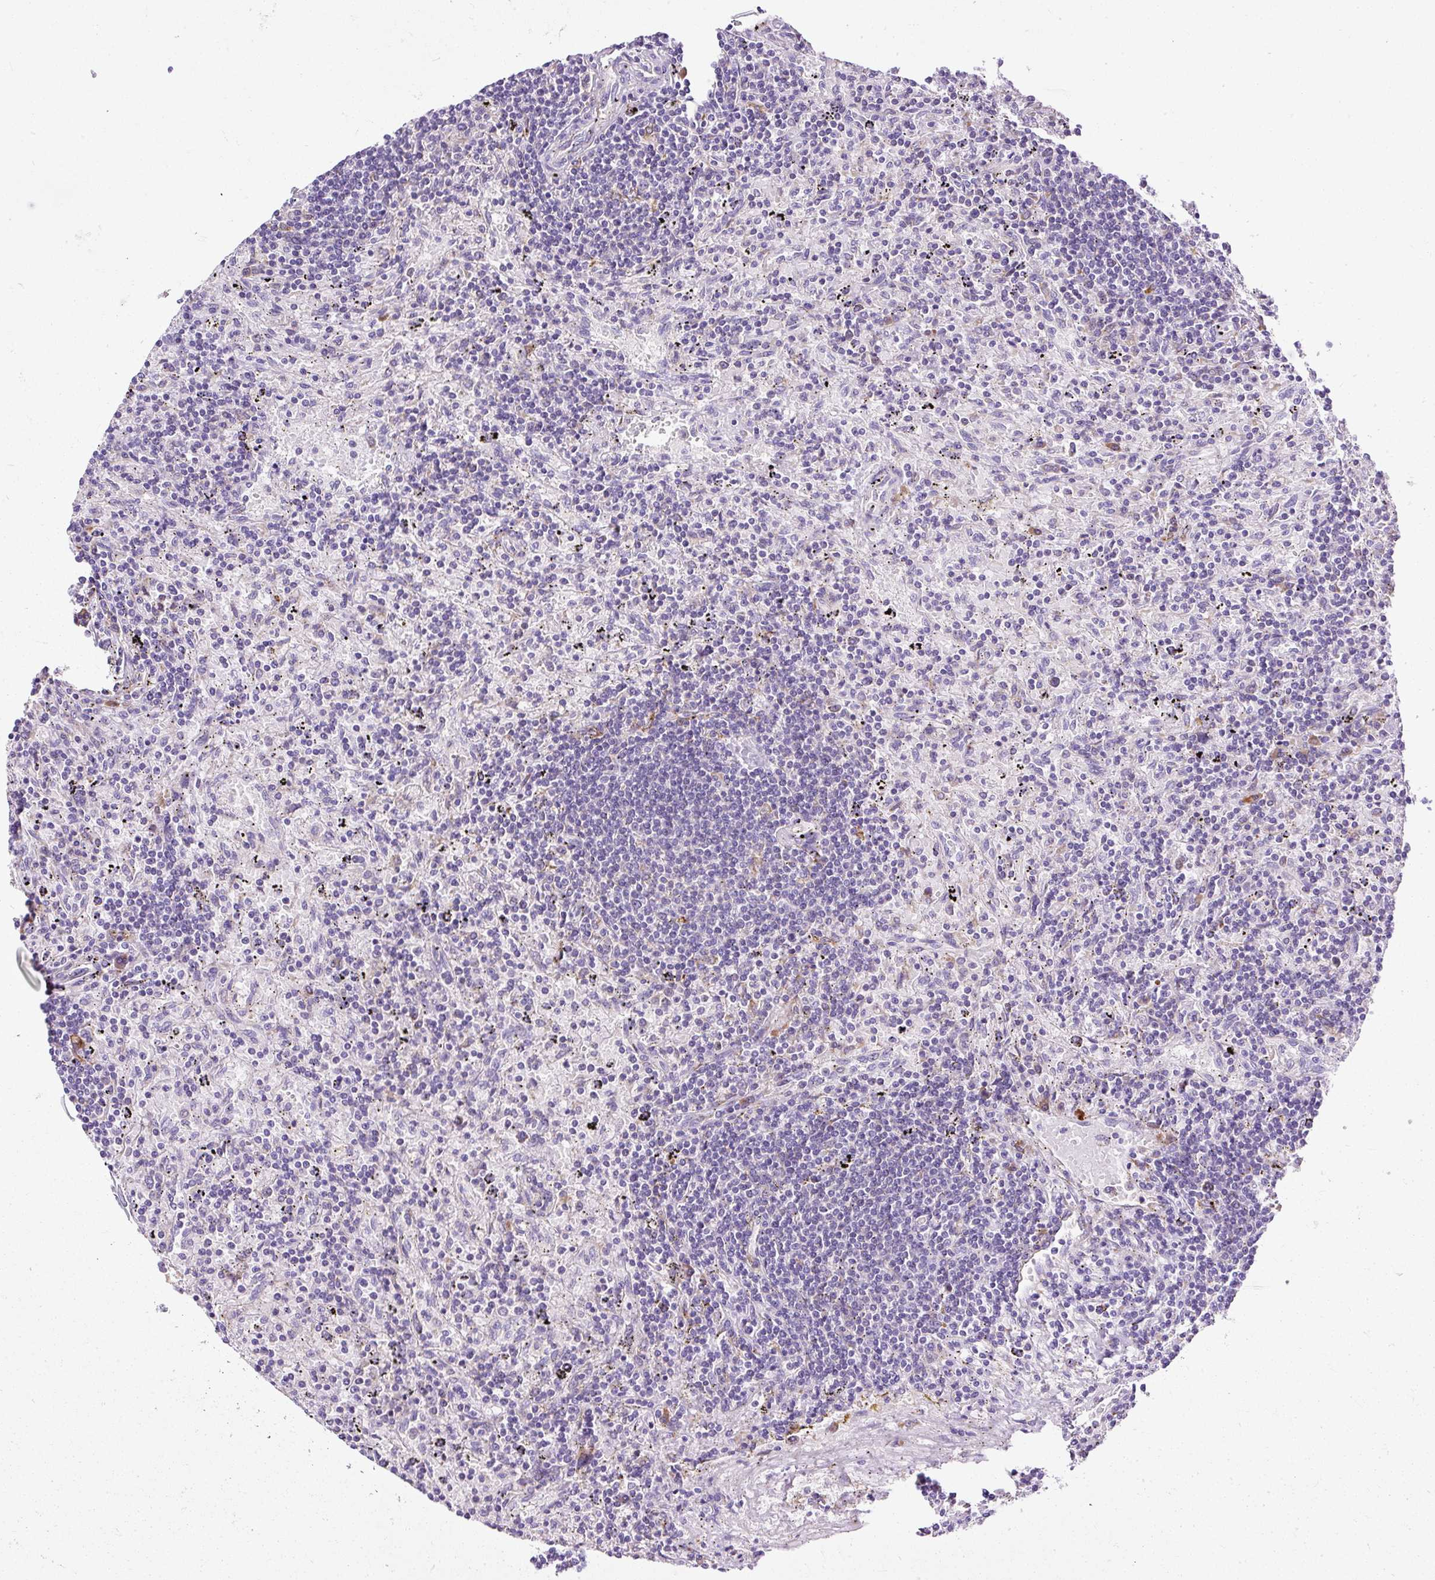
{"staining": {"intensity": "negative", "quantity": "none", "location": "none"}, "tissue": "lymphoma", "cell_type": "Tumor cells", "image_type": "cancer", "snomed": [{"axis": "morphology", "description": "Malignant lymphoma, non-Hodgkin's type, Low grade"}, {"axis": "topography", "description": "Spleen"}], "caption": "Tumor cells are negative for protein expression in human lymphoma.", "gene": "FMC1", "patient": {"sex": "male", "age": 76}}